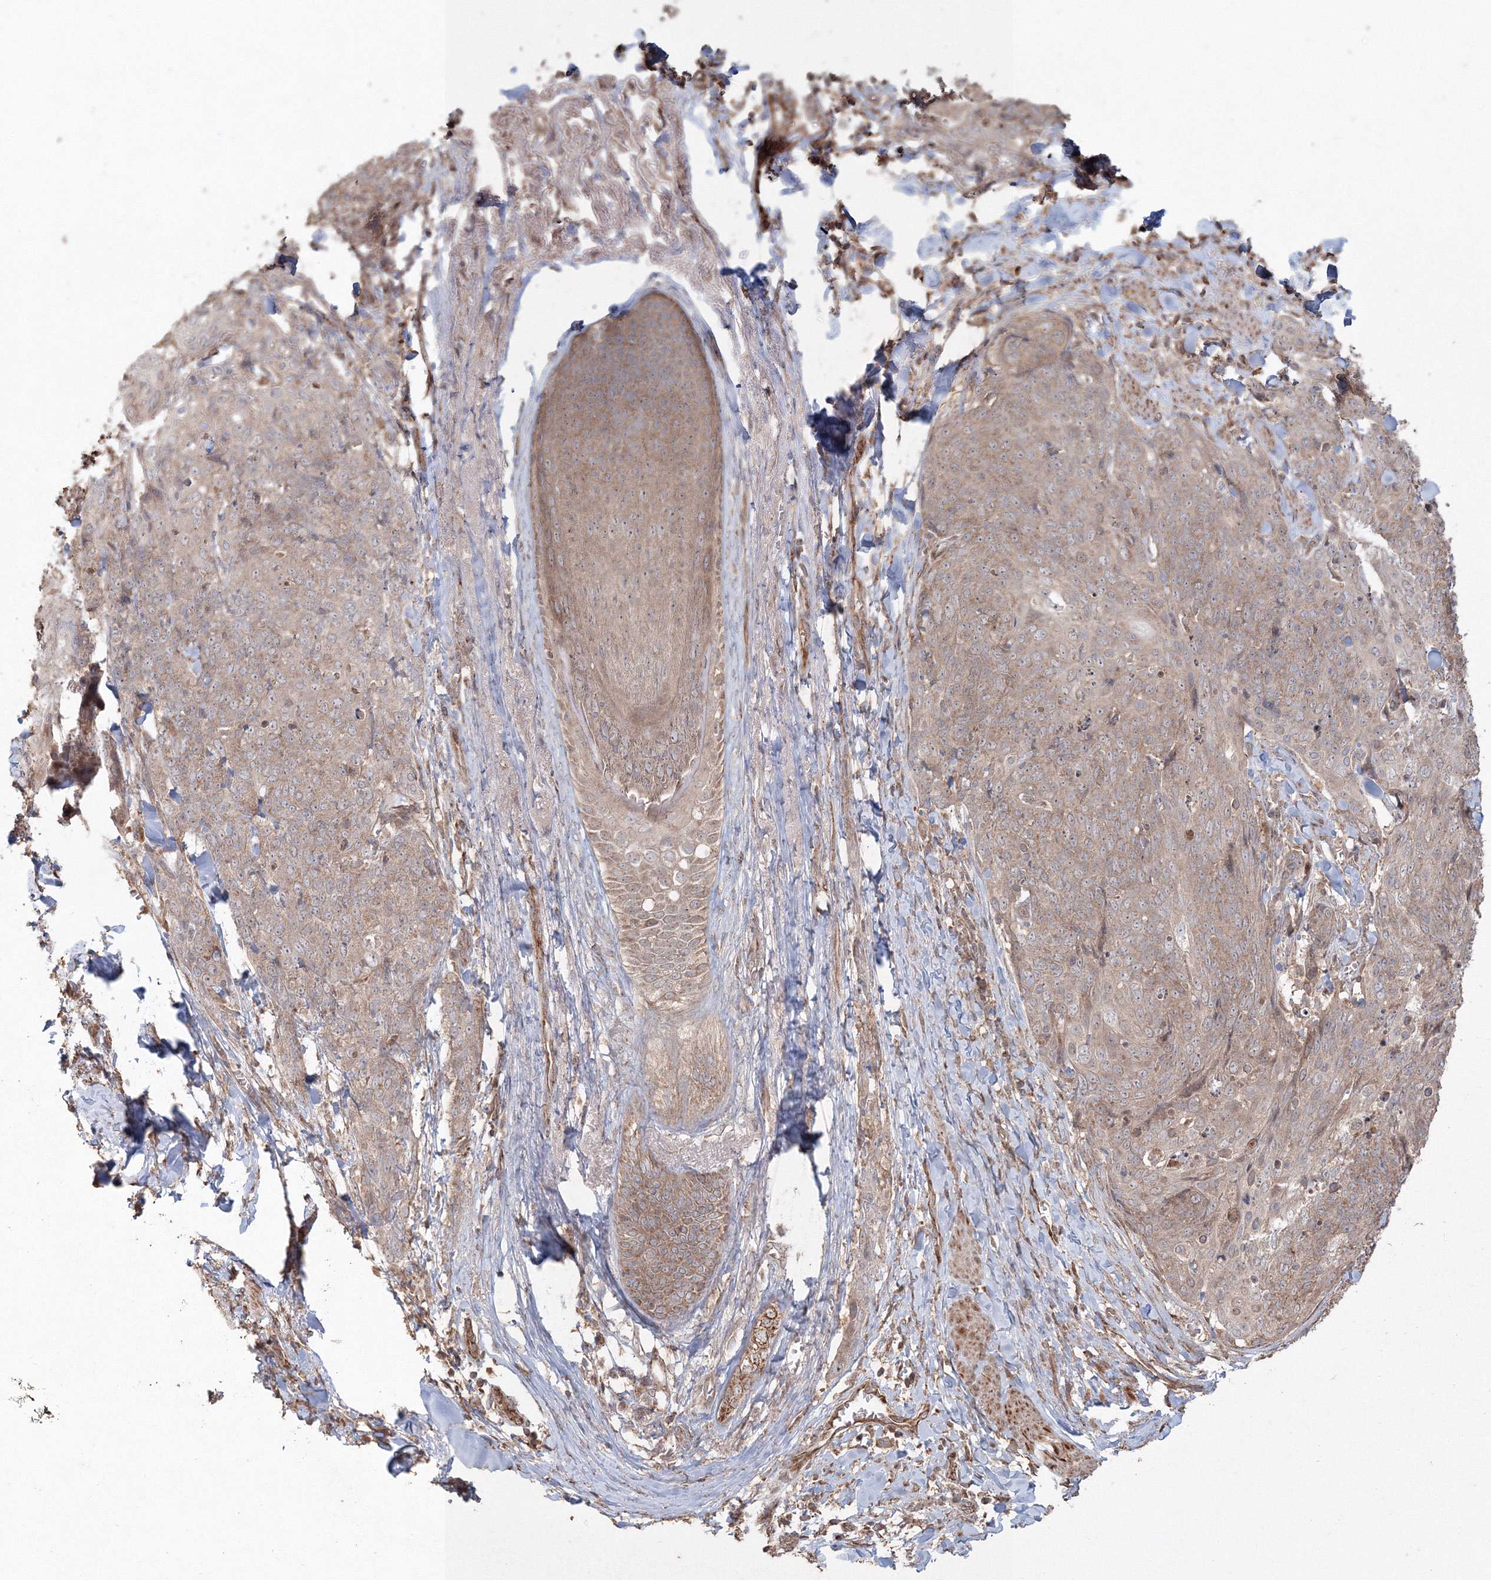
{"staining": {"intensity": "moderate", "quantity": "25%-75%", "location": "cytoplasmic/membranous"}, "tissue": "skin cancer", "cell_type": "Tumor cells", "image_type": "cancer", "snomed": [{"axis": "morphology", "description": "Squamous cell carcinoma, NOS"}, {"axis": "topography", "description": "Skin"}, {"axis": "topography", "description": "Vulva"}], "caption": "An image of skin cancer stained for a protein reveals moderate cytoplasmic/membranous brown staining in tumor cells.", "gene": "ANAPC16", "patient": {"sex": "female", "age": 85}}